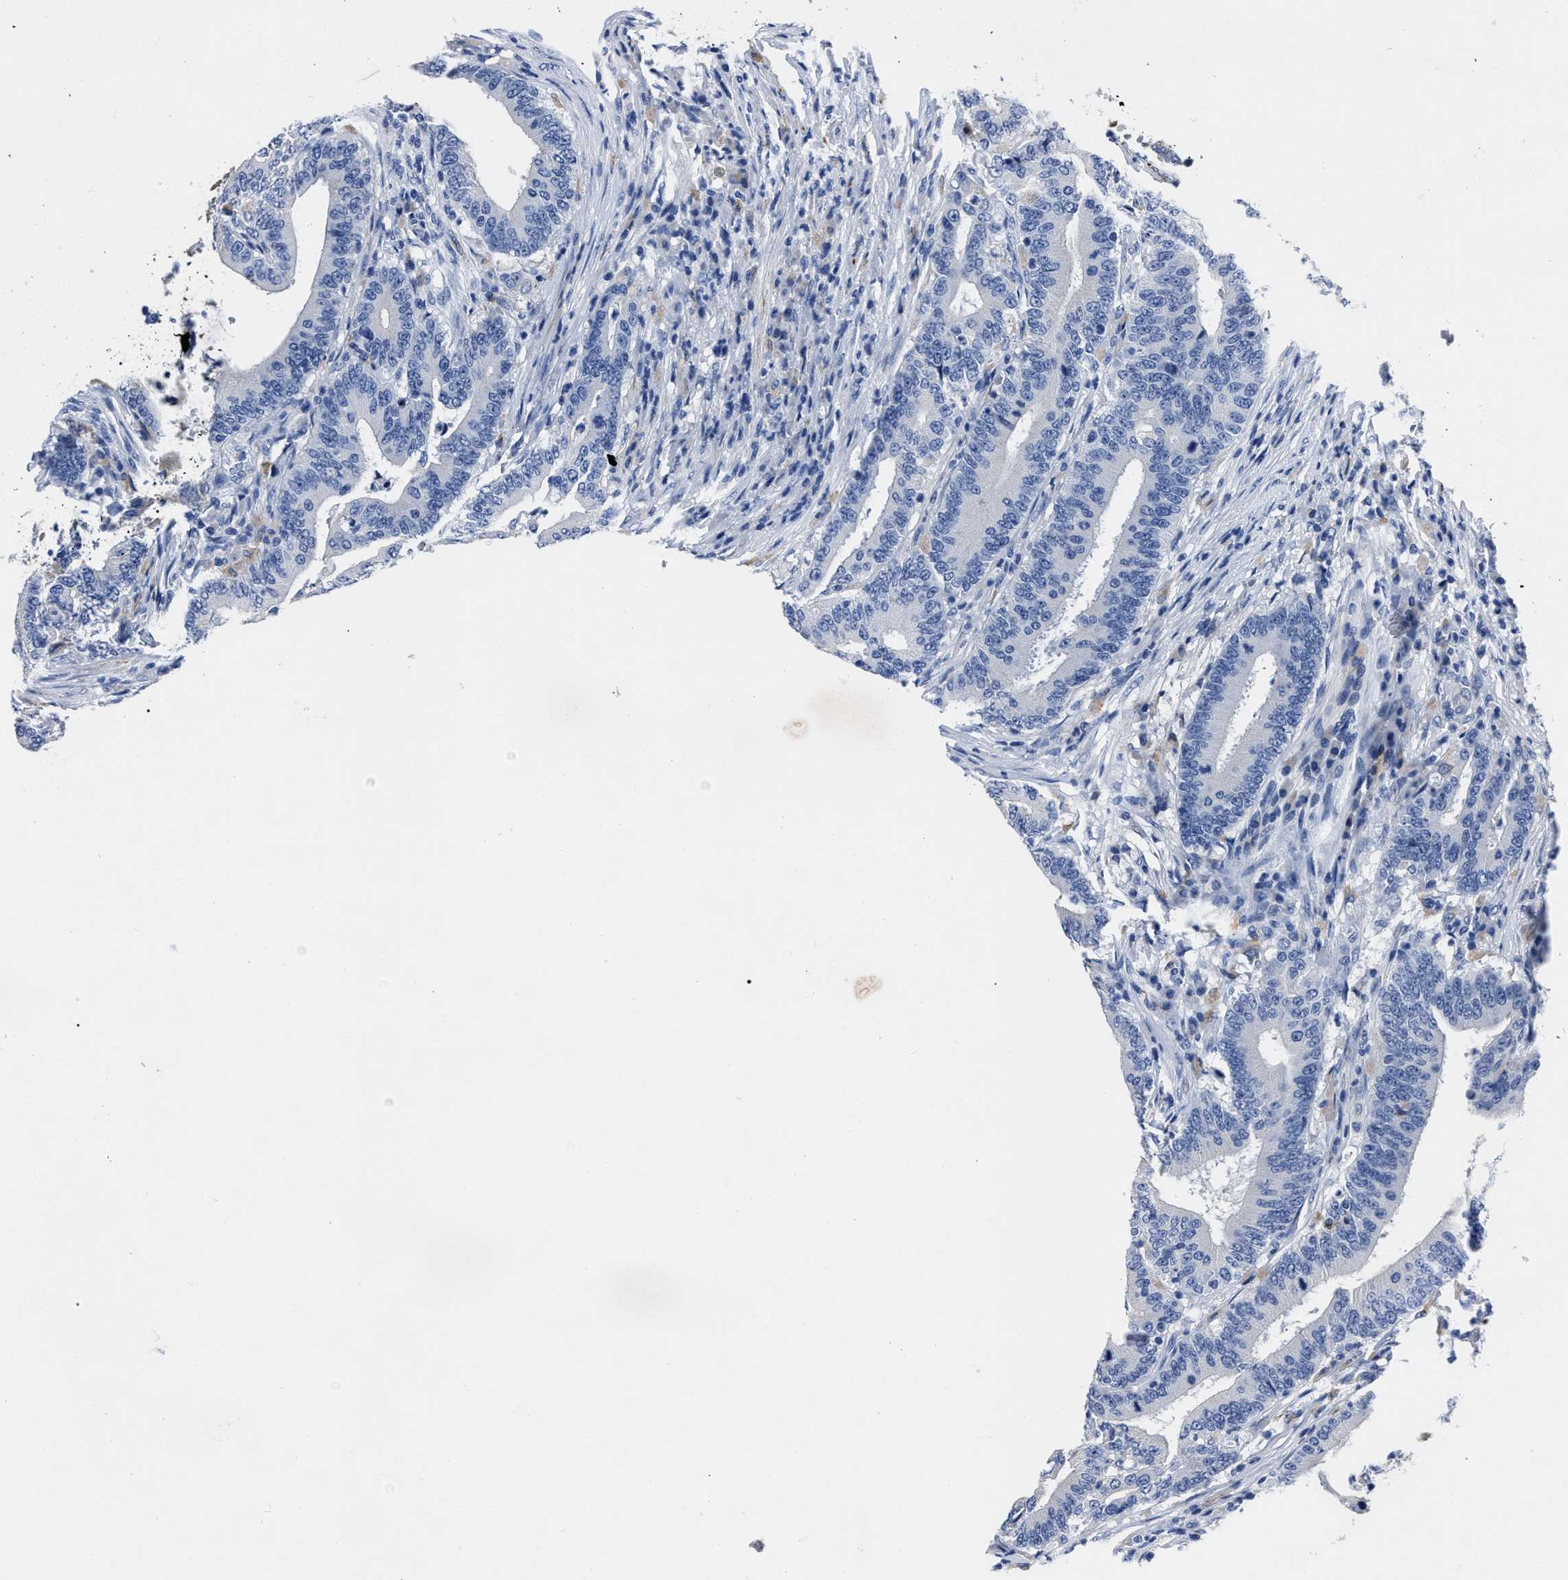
{"staining": {"intensity": "negative", "quantity": "none", "location": "none"}, "tissue": "colorectal cancer", "cell_type": "Tumor cells", "image_type": "cancer", "snomed": [{"axis": "morphology", "description": "Adenocarcinoma, NOS"}, {"axis": "topography", "description": "Colon"}], "caption": "A high-resolution photomicrograph shows IHC staining of colorectal cancer, which reveals no significant positivity in tumor cells.", "gene": "MOV10L1", "patient": {"sex": "female", "age": 66}}